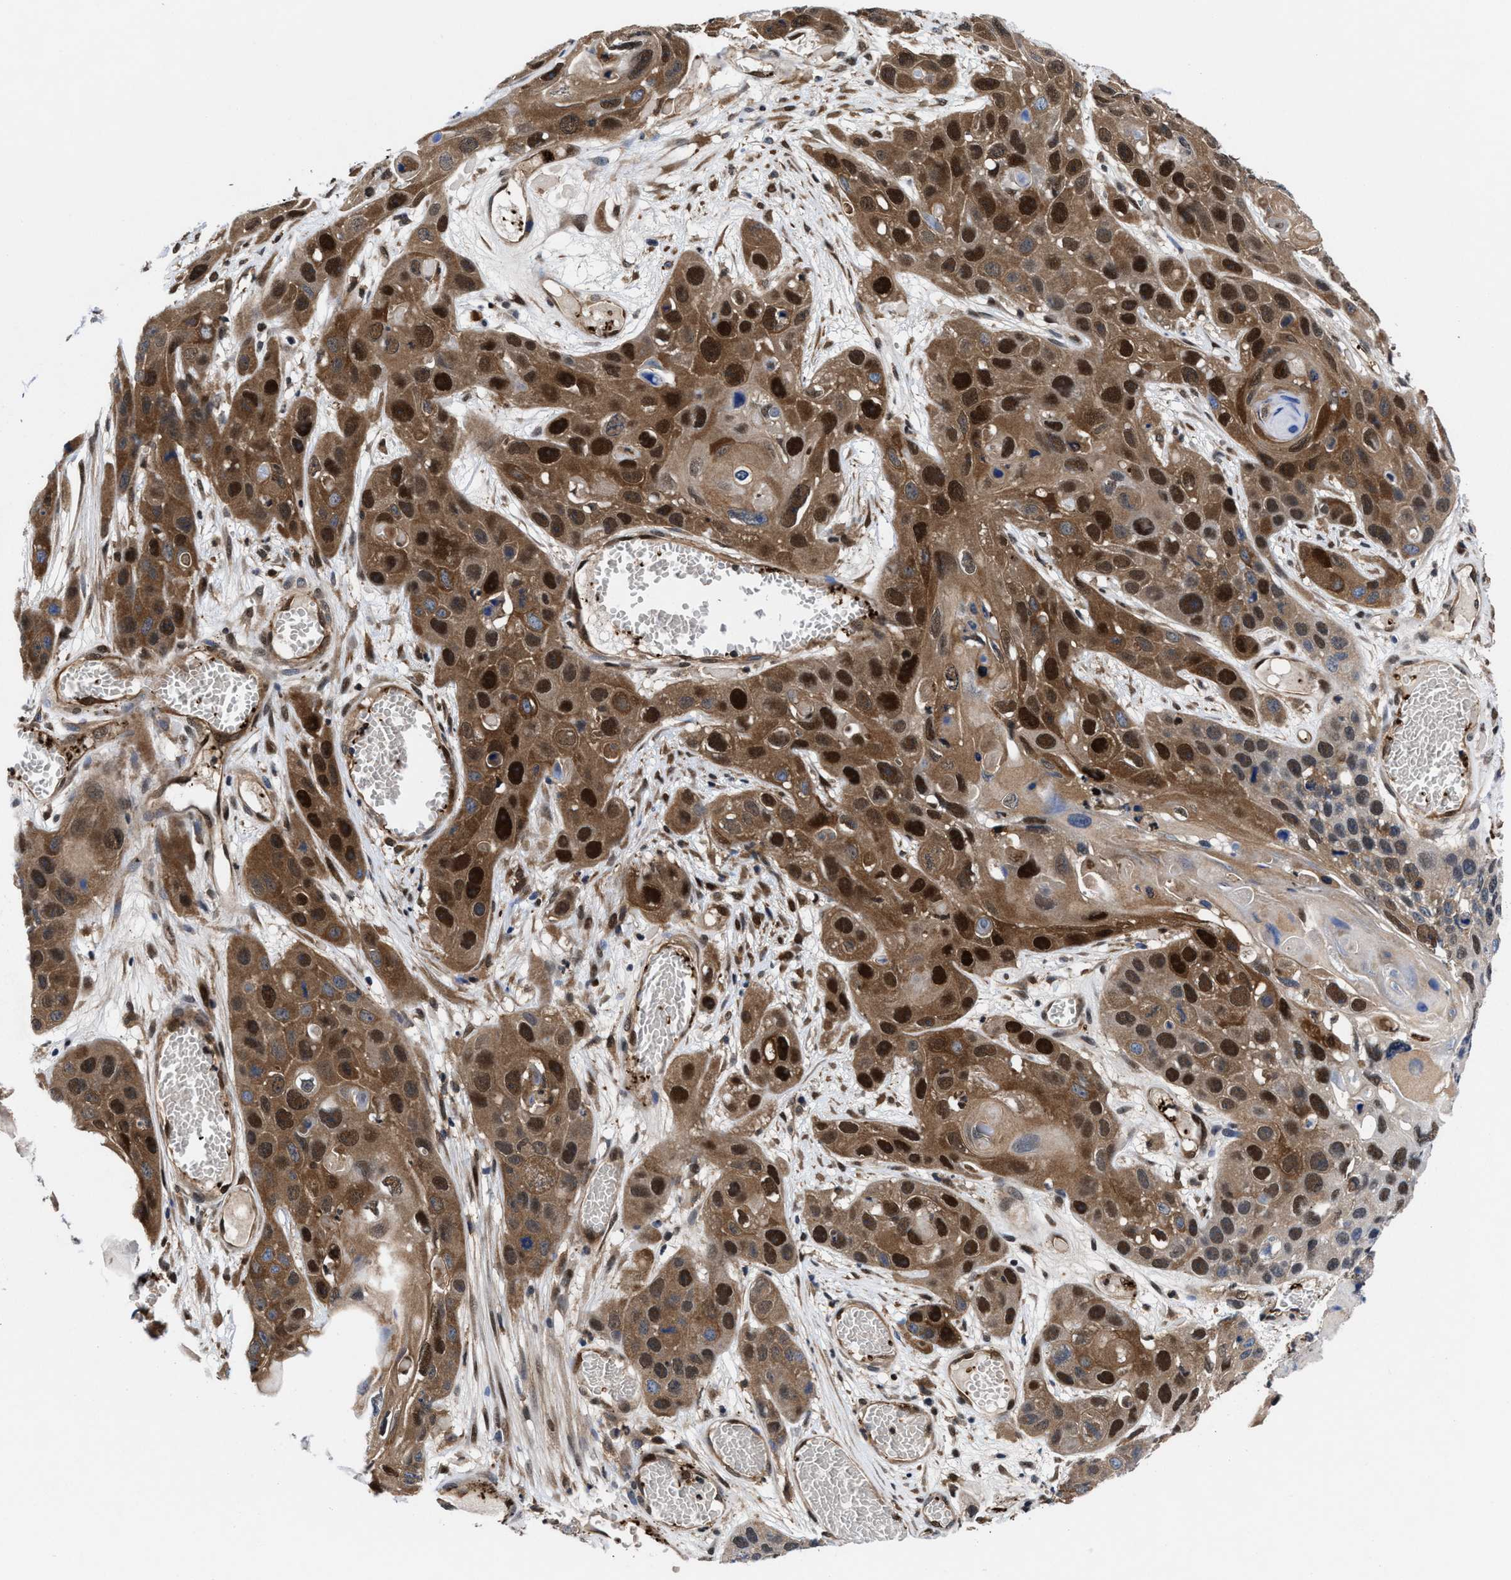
{"staining": {"intensity": "strong", "quantity": ">75%", "location": "cytoplasmic/membranous,nuclear"}, "tissue": "skin cancer", "cell_type": "Tumor cells", "image_type": "cancer", "snomed": [{"axis": "morphology", "description": "Squamous cell carcinoma, NOS"}, {"axis": "topography", "description": "Skin"}], "caption": "DAB (3,3'-diaminobenzidine) immunohistochemical staining of human skin cancer (squamous cell carcinoma) demonstrates strong cytoplasmic/membranous and nuclear protein expression in approximately >75% of tumor cells.", "gene": "ACLY", "patient": {"sex": "male", "age": 55}}